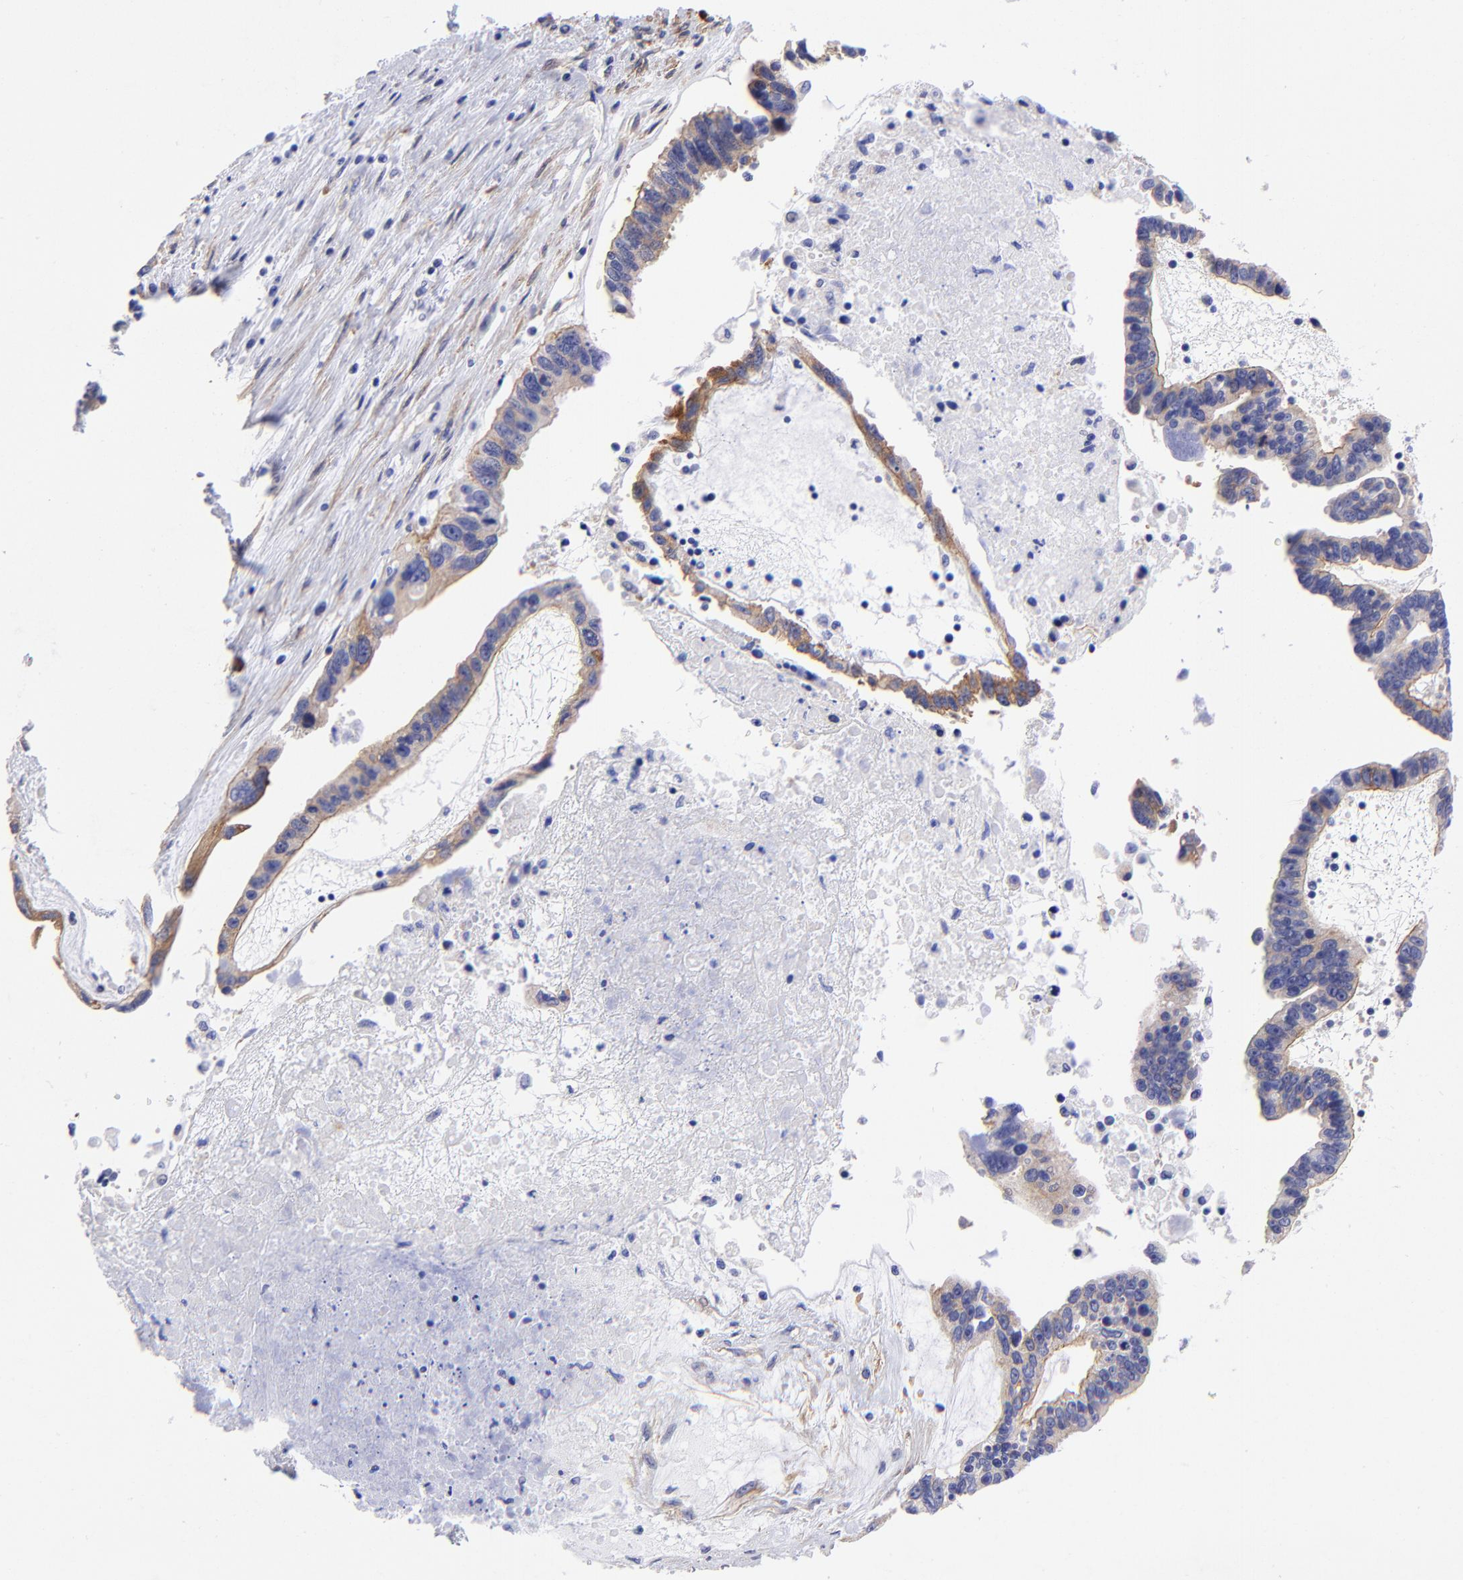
{"staining": {"intensity": "moderate", "quantity": "25%-75%", "location": "cytoplasmic/membranous"}, "tissue": "ovarian cancer", "cell_type": "Tumor cells", "image_type": "cancer", "snomed": [{"axis": "morphology", "description": "Carcinoma, endometroid"}, {"axis": "morphology", "description": "Cystadenocarcinoma, serous, NOS"}, {"axis": "topography", "description": "Ovary"}], "caption": "Moderate cytoplasmic/membranous staining for a protein is seen in about 25%-75% of tumor cells of ovarian cancer using IHC.", "gene": "PPFIBP1", "patient": {"sex": "female", "age": 45}}